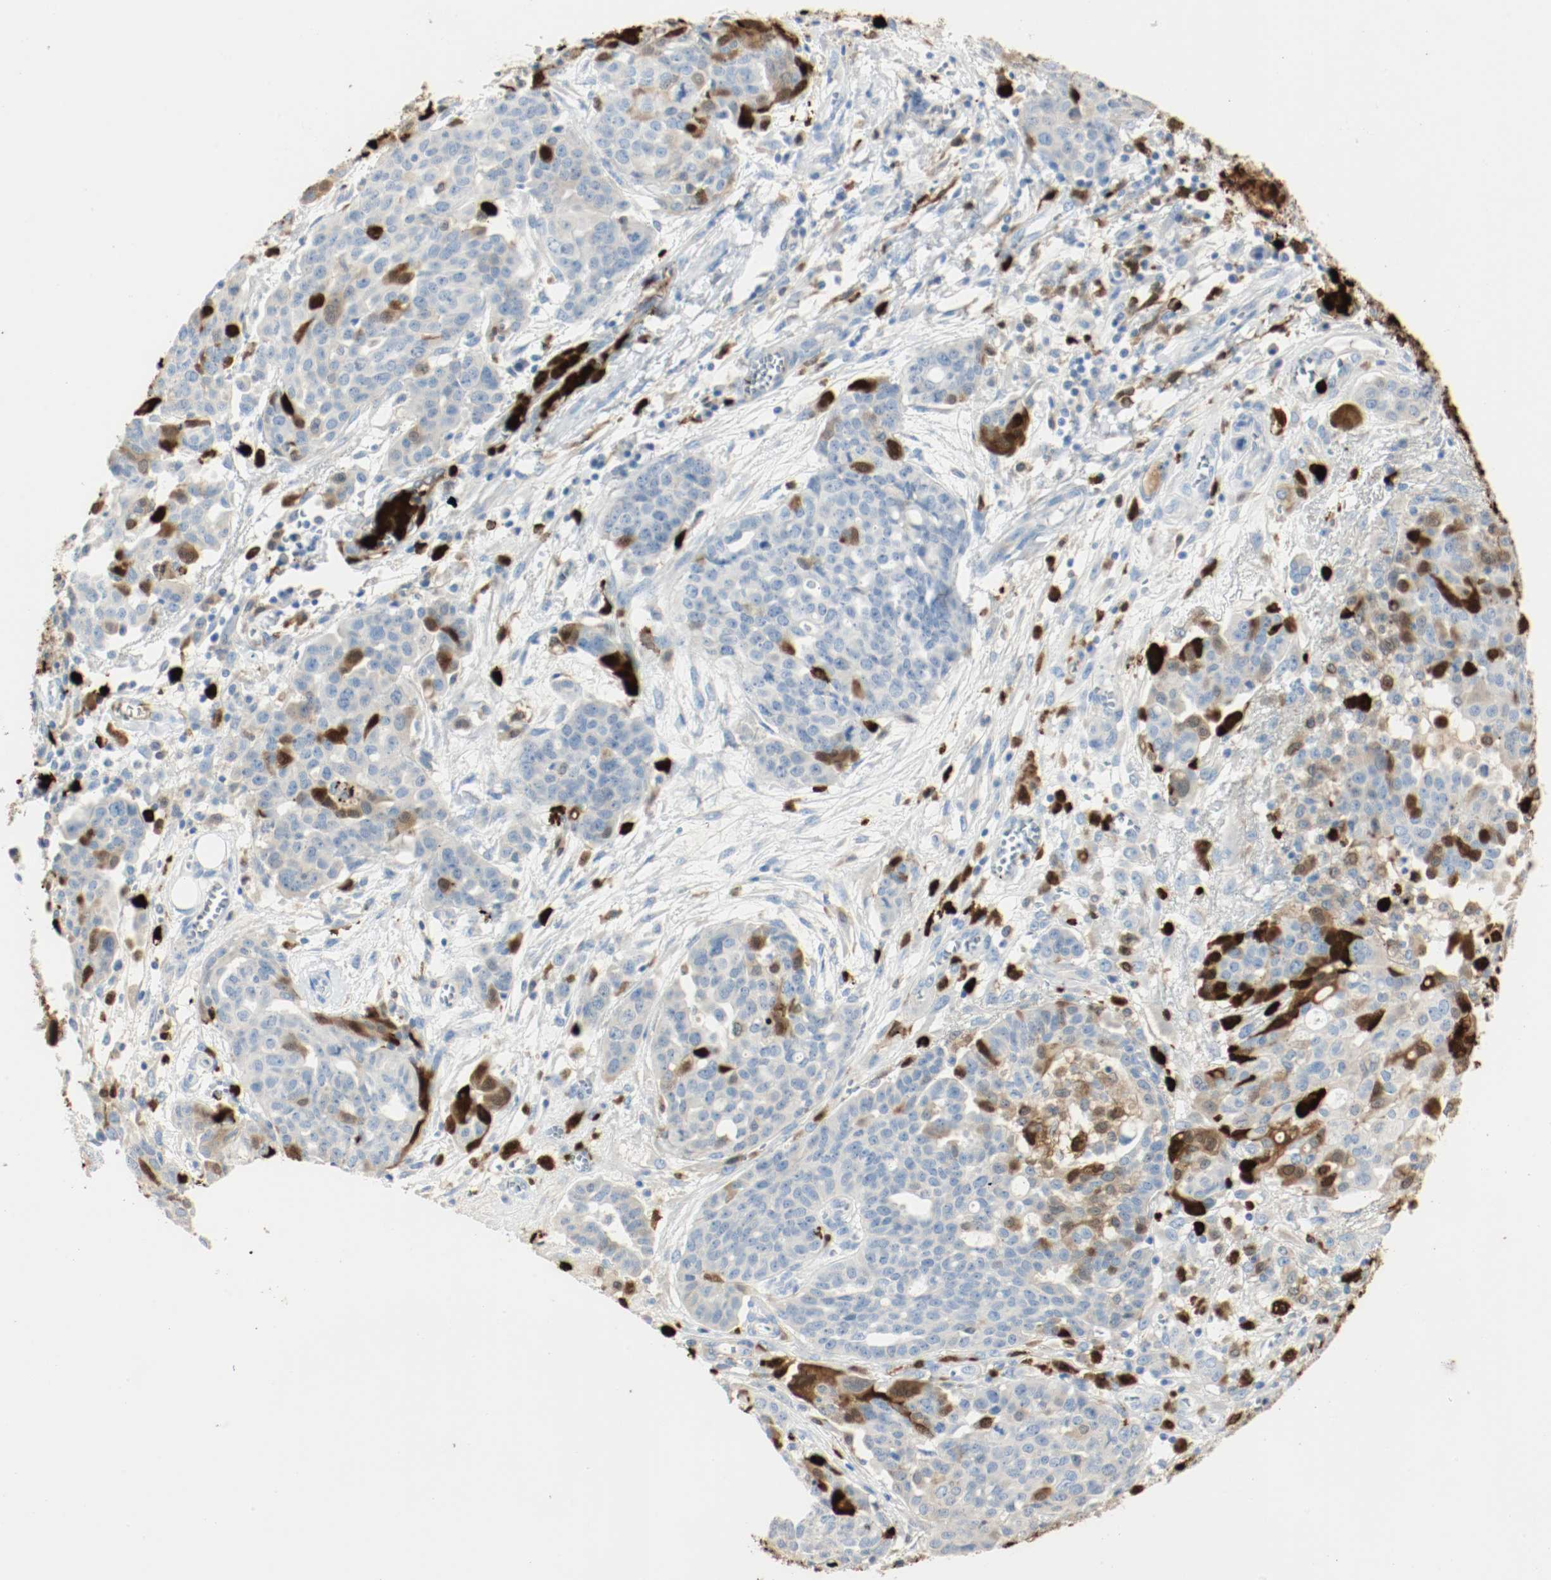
{"staining": {"intensity": "strong", "quantity": "<25%", "location": "cytoplasmic/membranous"}, "tissue": "ovarian cancer", "cell_type": "Tumor cells", "image_type": "cancer", "snomed": [{"axis": "morphology", "description": "Cystadenocarcinoma, serous, NOS"}, {"axis": "topography", "description": "Soft tissue"}, {"axis": "topography", "description": "Ovary"}], "caption": "Ovarian cancer tissue reveals strong cytoplasmic/membranous positivity in about <25% of tumor cells", "gene": "S100A9", "patient": {"sex": "female", "age": 57}}